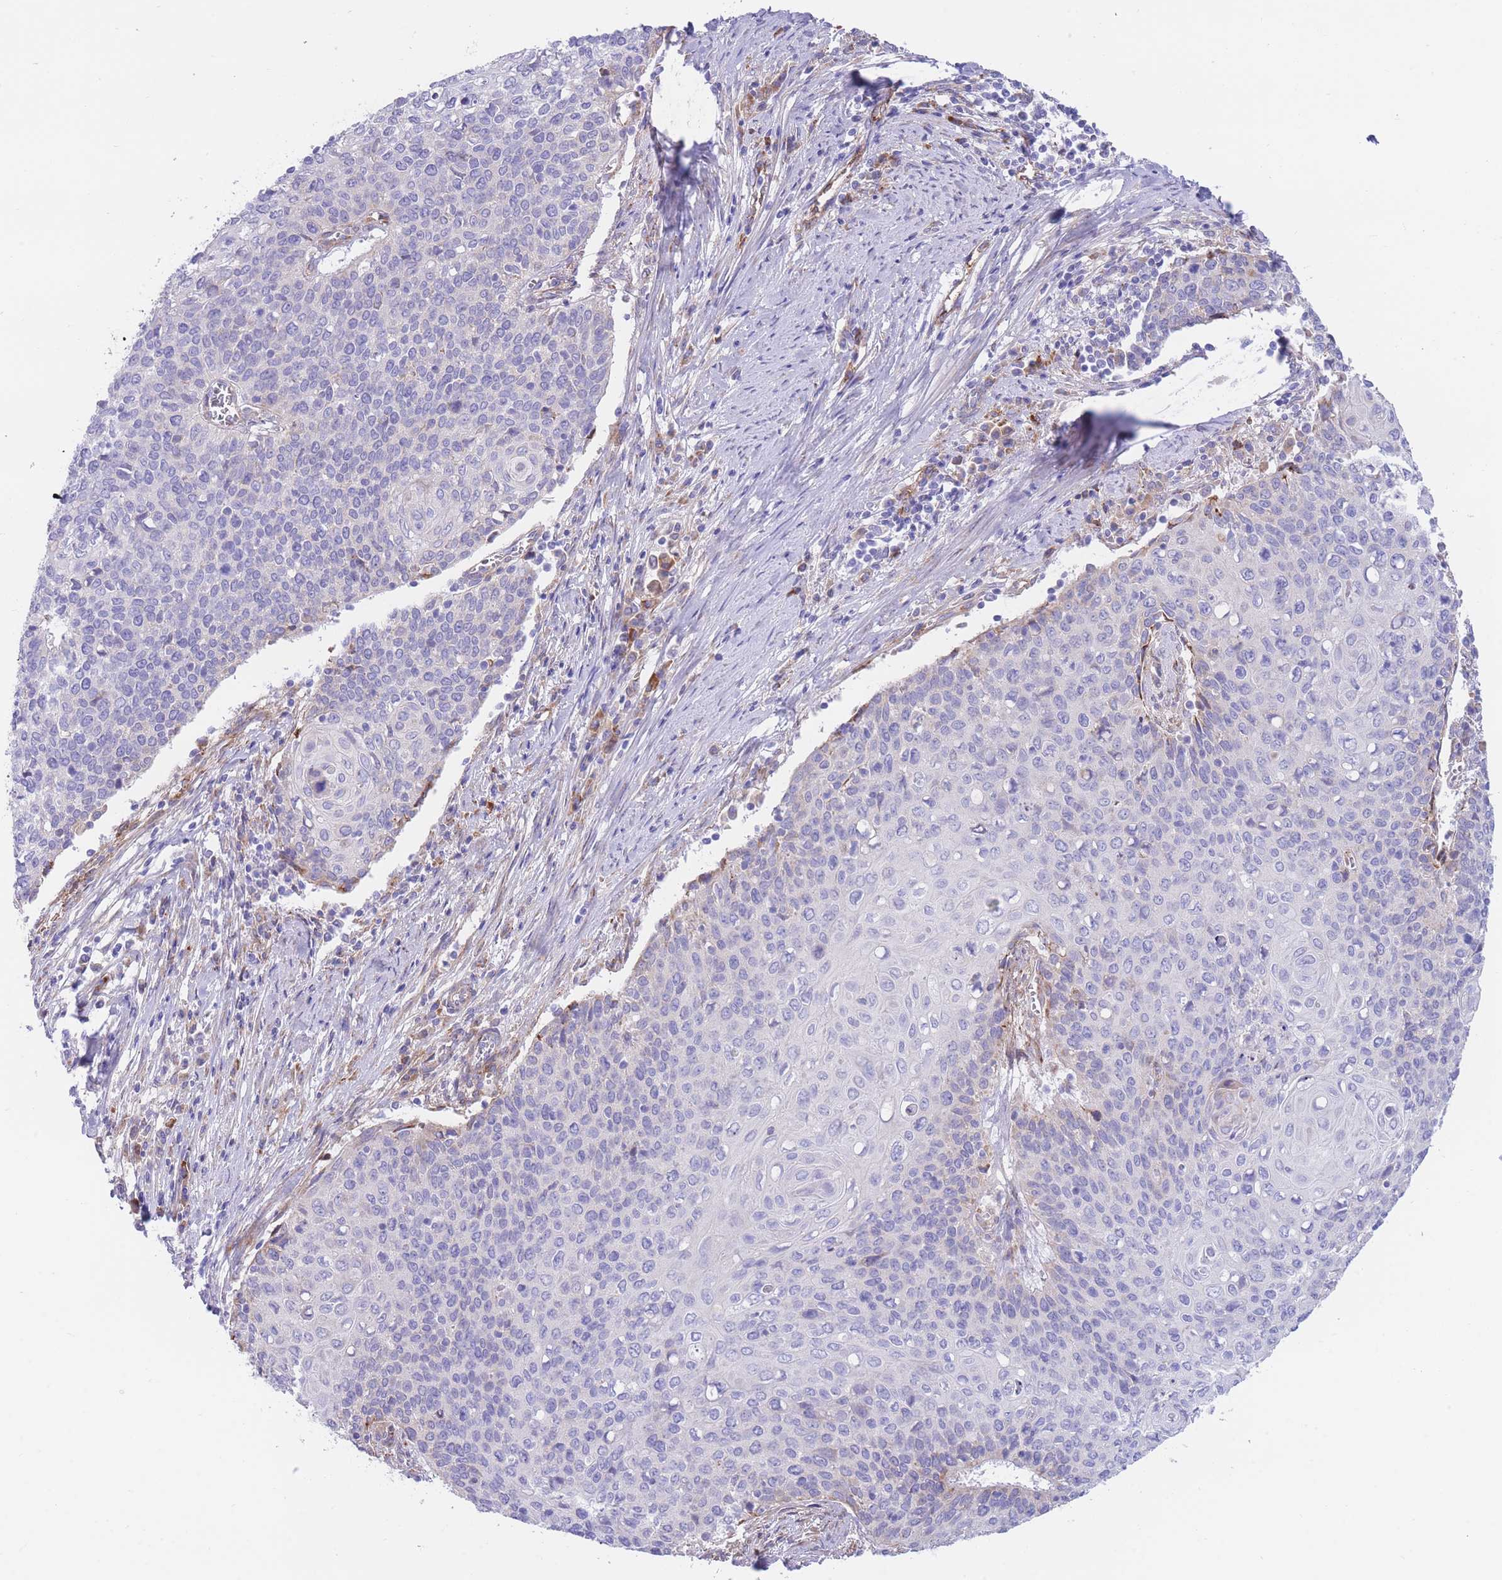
{"staining": {"intensity": "negative", "quantity": "none", "location": "none"}, "tissue": "cervical cancer", "cell_type": "Tumor cells", "image_type": "cancer", "snomed": [{"axis": "morphology", "description": "Squamous cell carcinoma, NOS"}, {"axis": "topography", "description": "Cervix"}], "caption": "A micrograph of human cervical squamous cell carcinoma is negative for staining in tumor cells.", "gene": "DET1", "patient": {"sex": "female", "age": 39}}